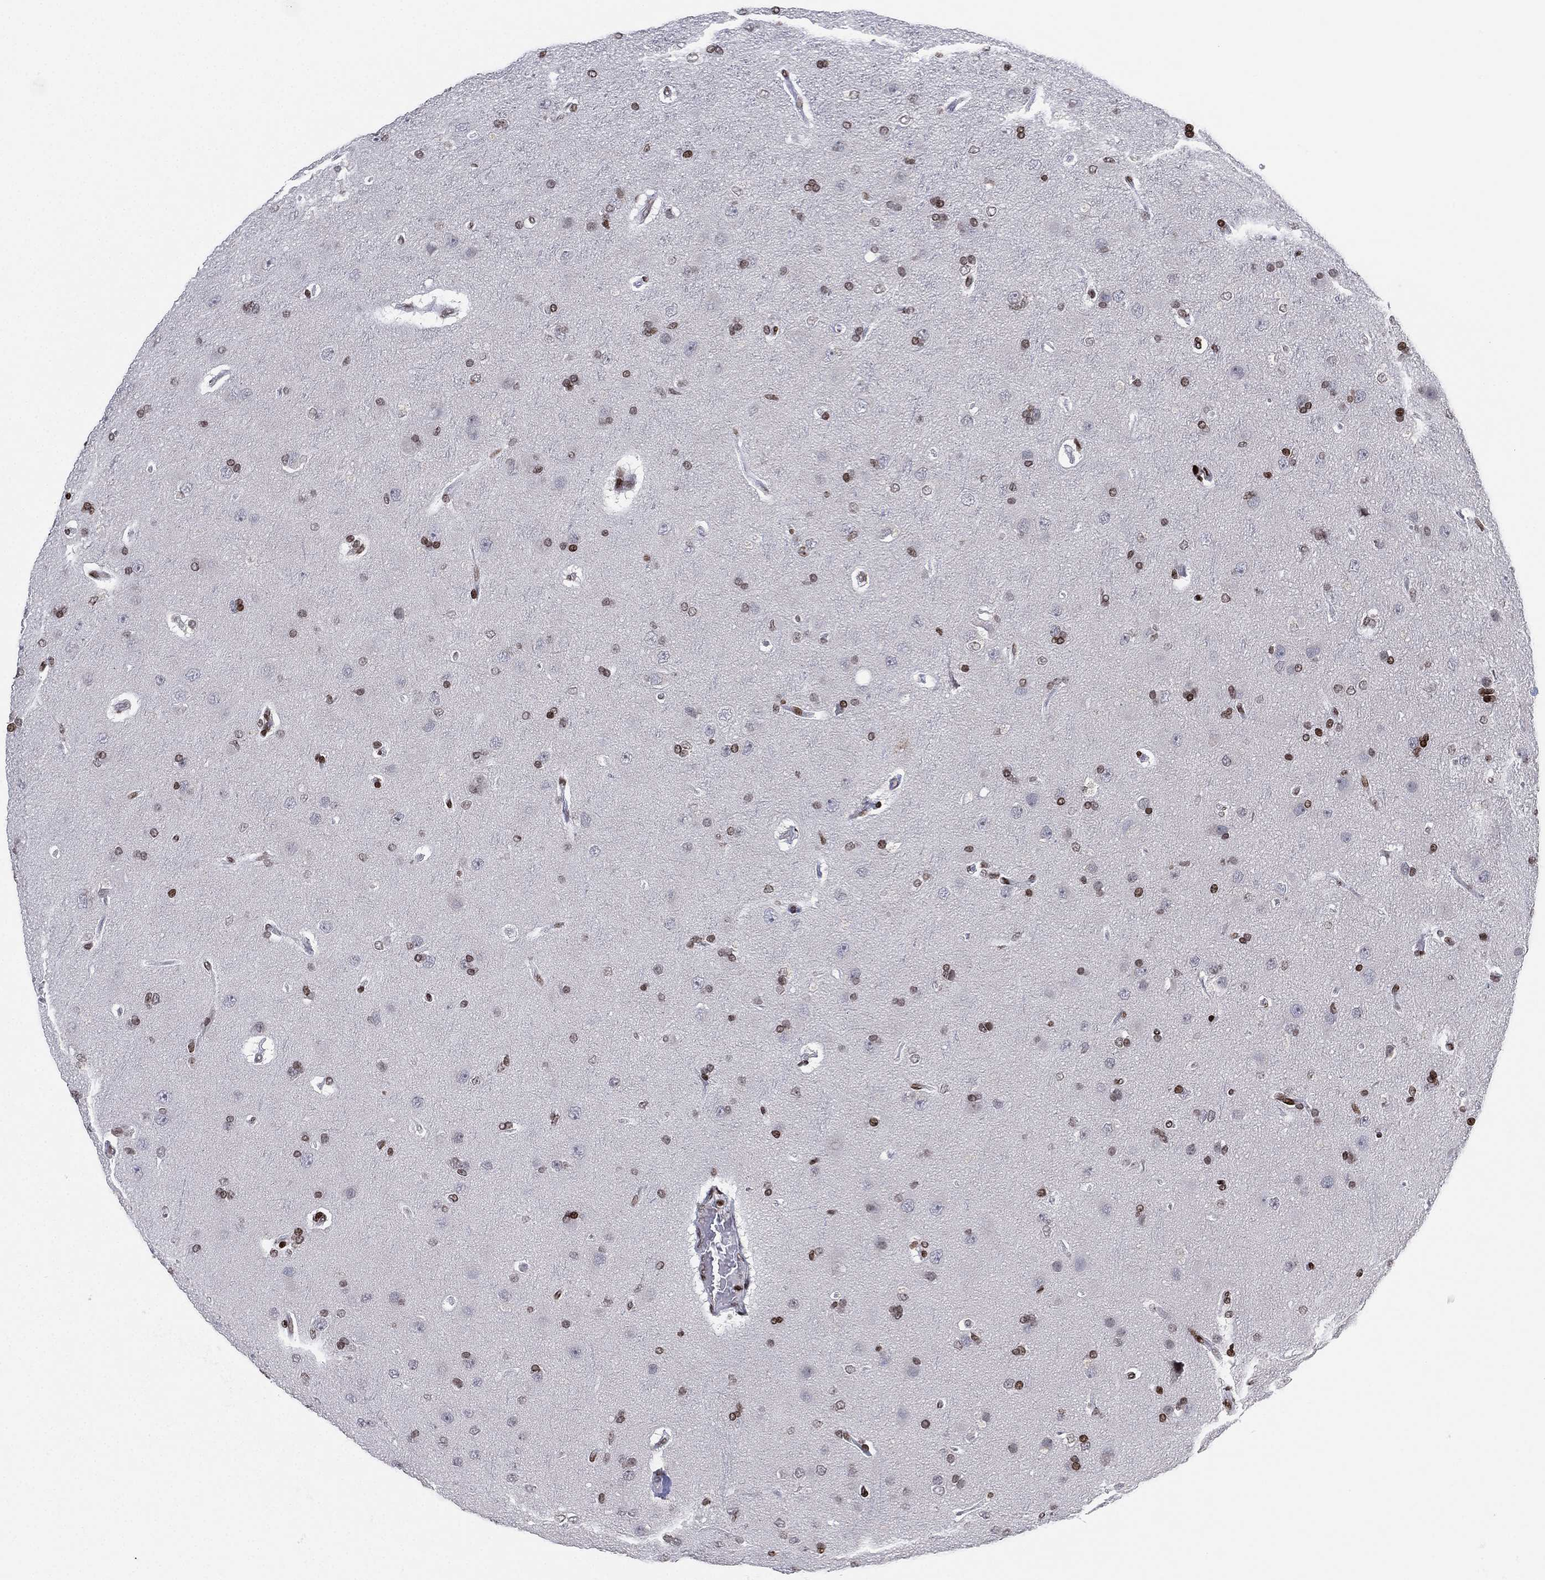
{"staining": {"intensity": "moderate", "quantity": "<25%", "location": "nuclear"}, "tissue": "glioma", "cell_type": "Tumor cells", "image_type": "cancer", "snomed": [{"axis": "morphology", "description": "Glioma, malignant, NOS"}, {"axis": "topography", "description": "Cerebral cortex"}], "caption": "Immunohistochemical staining of glioma reveals low levels of moderate nuclear protein positivity in about <25% of tumor cells. Using DAB (brown) and hematoxylin (blue) stains, captured at high magnification using brightfield microscopy.", "gene": "MFSD14A", "patient": {"sex": "male", "age": 58}}